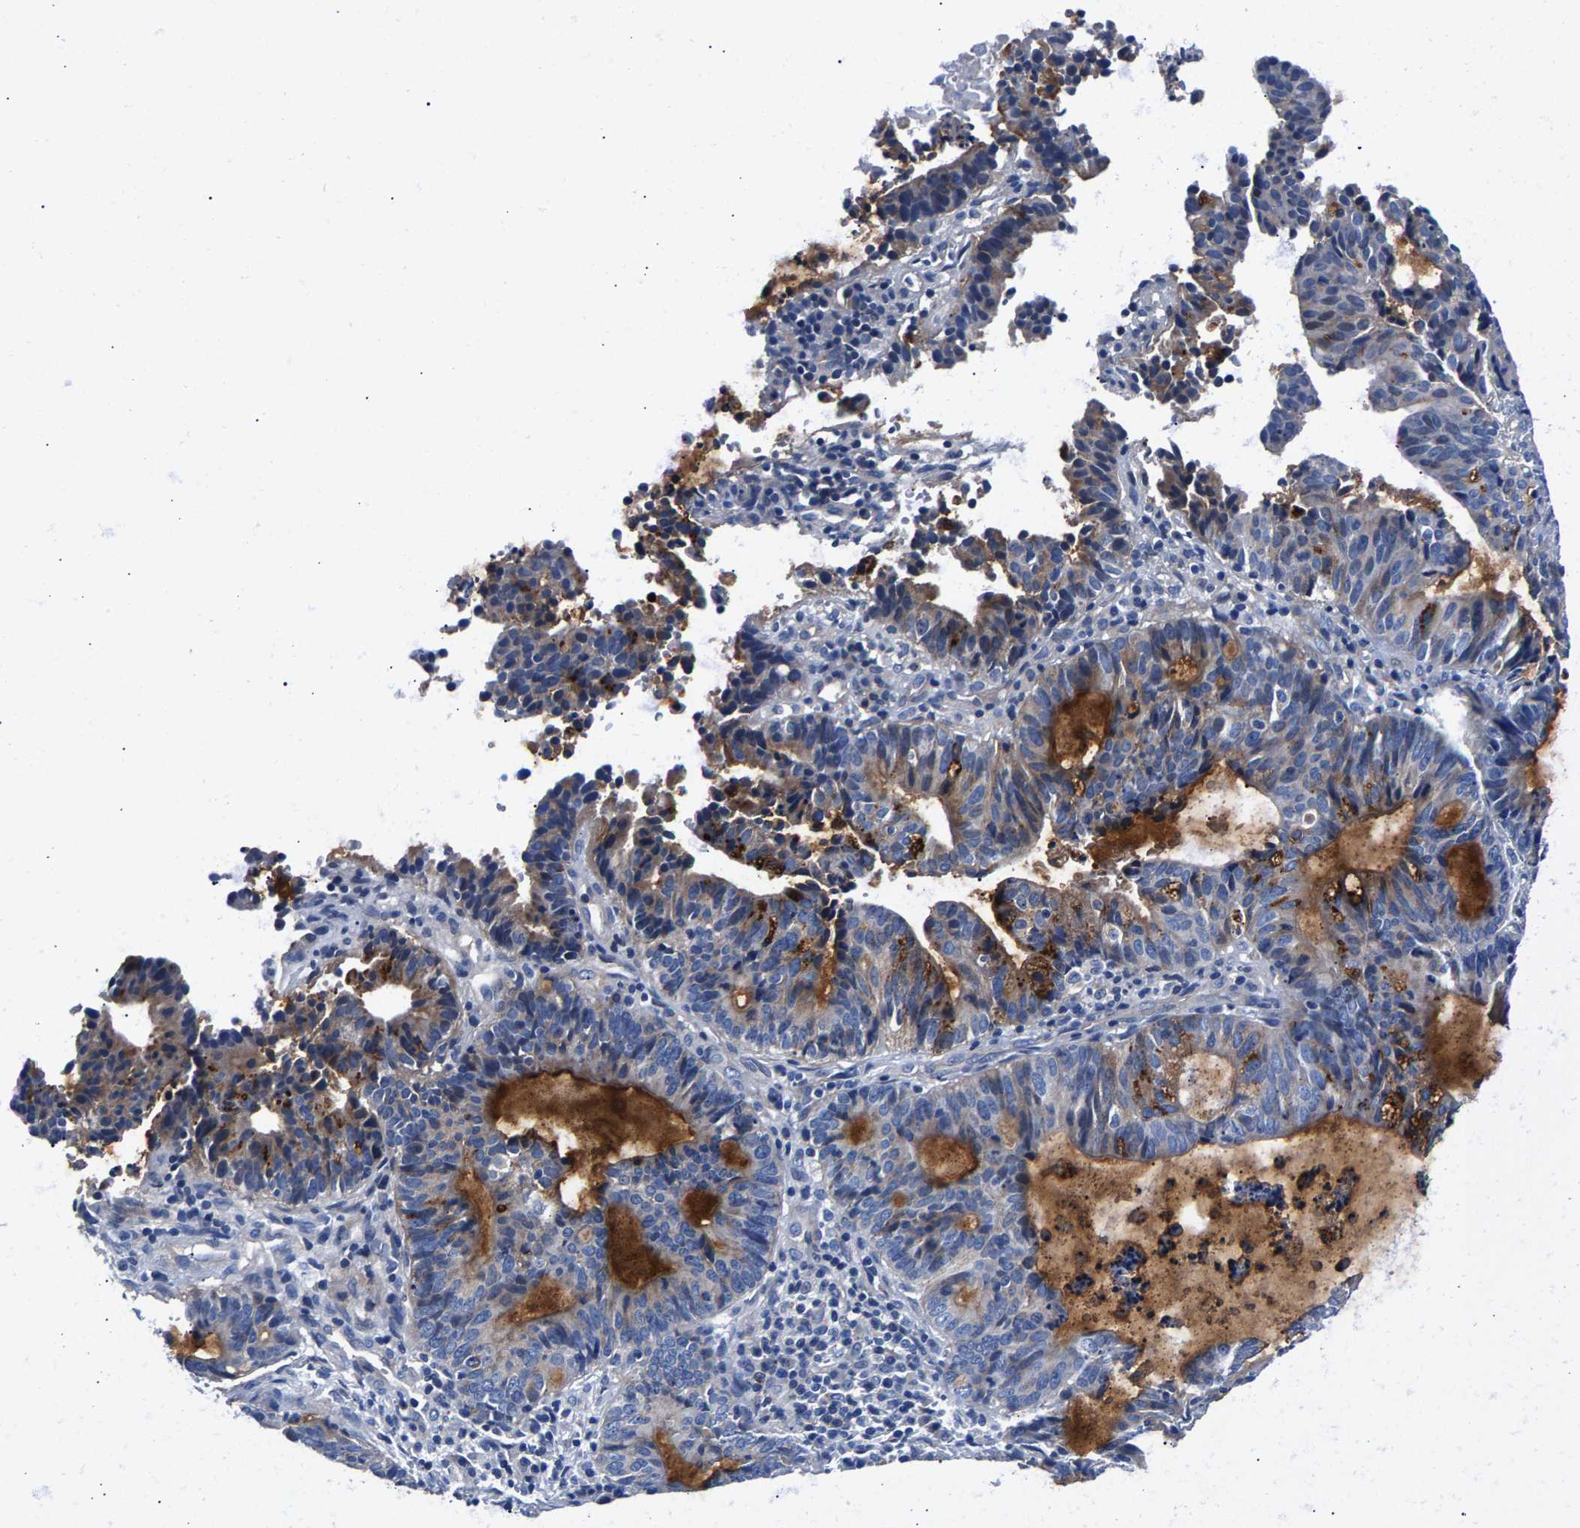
{"staining": {"intensity": "strong", "quantity": "25%-75%", "location": "cytoplasmic/membranous"}, "tissue": "endometrial cancer", "cell_type": "Tumor cells", "image_type": "cancer", "snomed": [{"axis": "morphology", "description": "Adenocarcinoma, NOS"}, {"axis": "topography", "description": "Uterus"}], "caption": "The histopathology image shows a brown stain indicating the presence of a protein in the cytoplasmic/membranous of tumor cells in endometrial adenocarcinoma.", "gene": "P2RY4", "patient": {"sex": "female", "age": 83}}